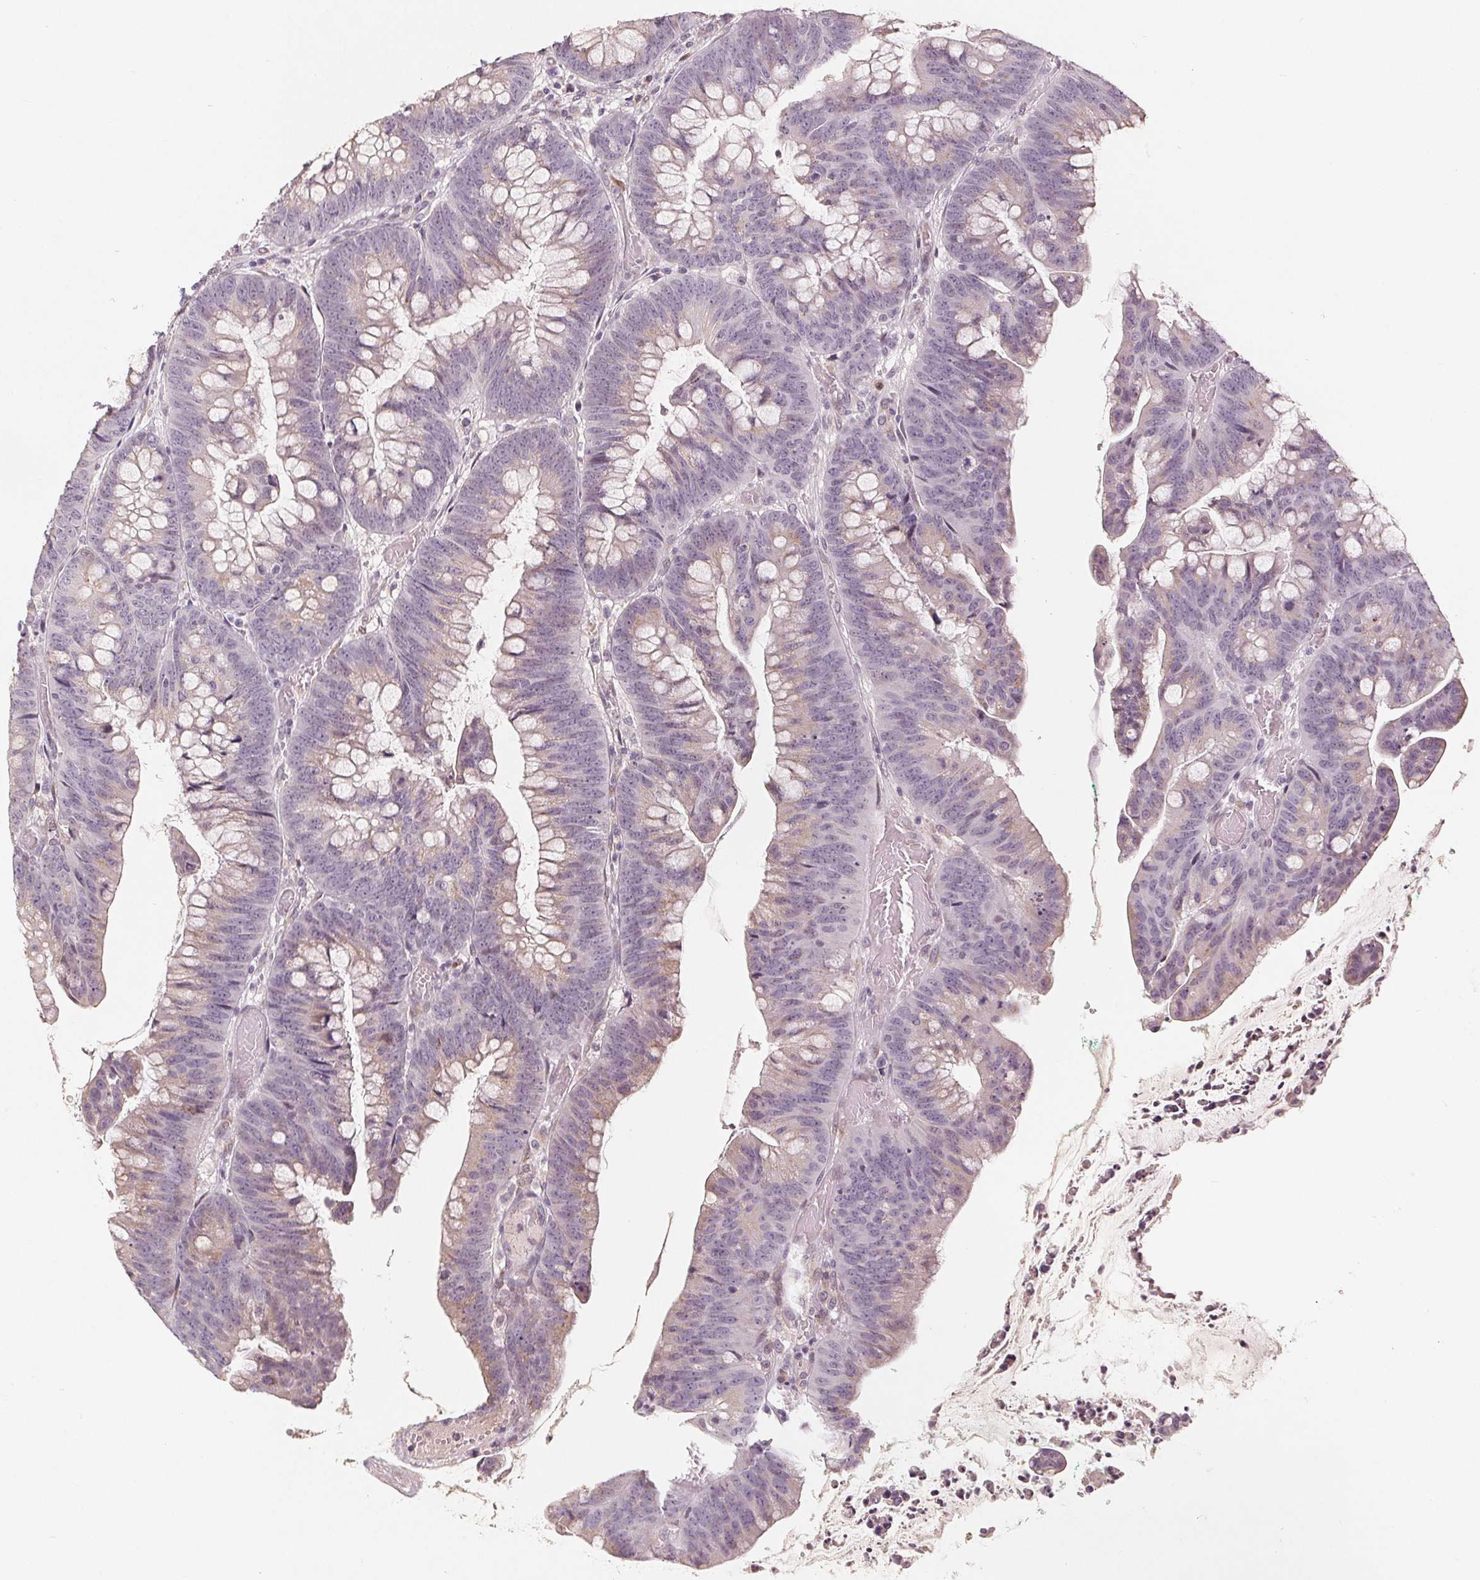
{"staining": {"intensity": "negative", "quantity": "none", "location": "none"}, "tissue": "colorectal cancer", "cell_type": "Tumor cells", "image_type": "cancer", "snomed": [{"axis": "morphology", "description": "Adenocarcinoma, NOS"}, {"axis": "topography", "description": "Colon"}], "caption": "This is a image of IHC staining of adenocarcinoma (colorectal), which shows no positivity in tumor cells. (DAB (3,3'-diaminobenzidine) IHC, high magnification).", "gene": "TMSB15B", "patient": {"sex": "male", "age": 62}}